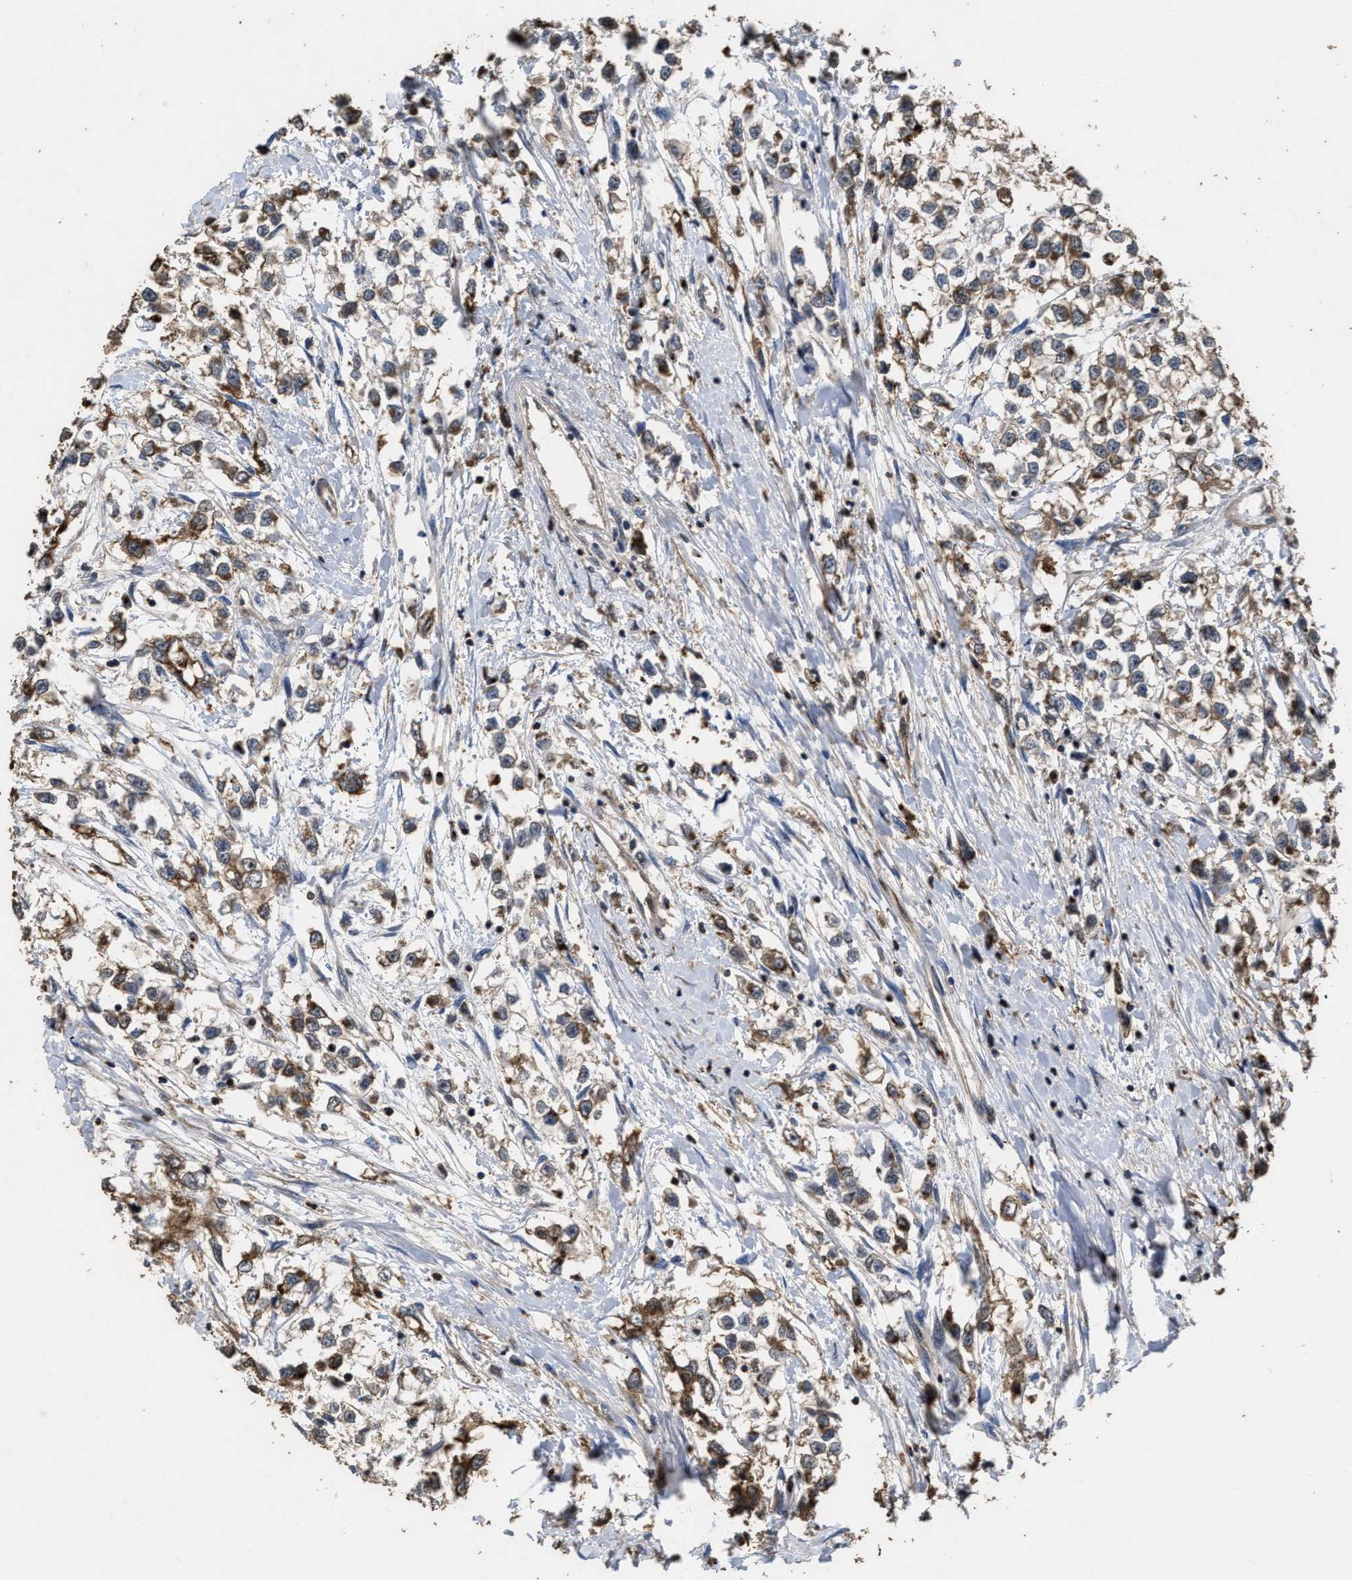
{"staining": {"intensity": "moderate", "quantity": ">75%", "location": "cytoplasmic/membranous"}, "tissue": "testis cancer", "cell_type": "Tumor cells", "image_type": "cancer", "snomed": [{"axis": "morphology", "description": "Seminoma, NOS"}, {"axis": "morphology", "description": "Carcinoma, Embryonal, NOS"}, {"axis": "topography", "description": "Testis"}], "caption": "High-magnification brightfield microscopy of seminoma (testis) stained with DAB (3,3'-diaminobenzidine) (brown) and counterstained with hematoxylin (blue). tumor cells exhibit moderate cytoplasmic/membranous expression is identified in about>75% of cells.", "gene": "TPST2", "patient": {"sex": "male", "age": 51}}